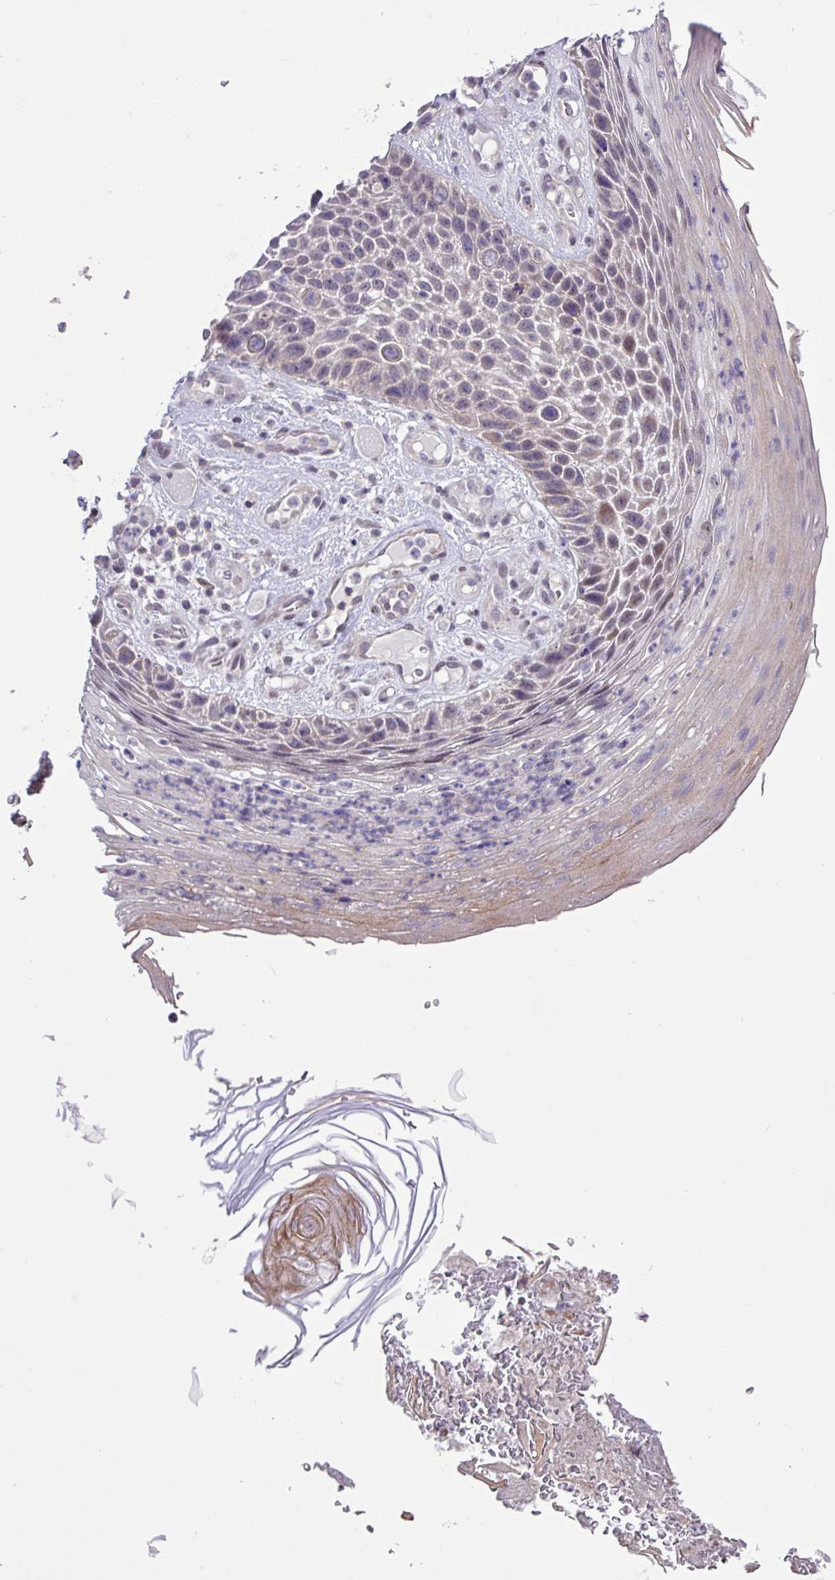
{"staining": {"intensity": "moderate", "quantity": "<25%", "location": "nuclear"}, "tissue": "skin cancer", "cell_type": "Tumor cells", "image_type": "cancer", "snomed": [{"axis": "morphology", "description": "Squamous cell carcinoma, NOS"}, {"axis": "topography", "description": "Skin"}], "caption": "Human skin cancer stained with a protein marker reveals moderate staining in tumor cells.", "gene": "RTL3", "patient": {"sex": "female", "age": 88}}